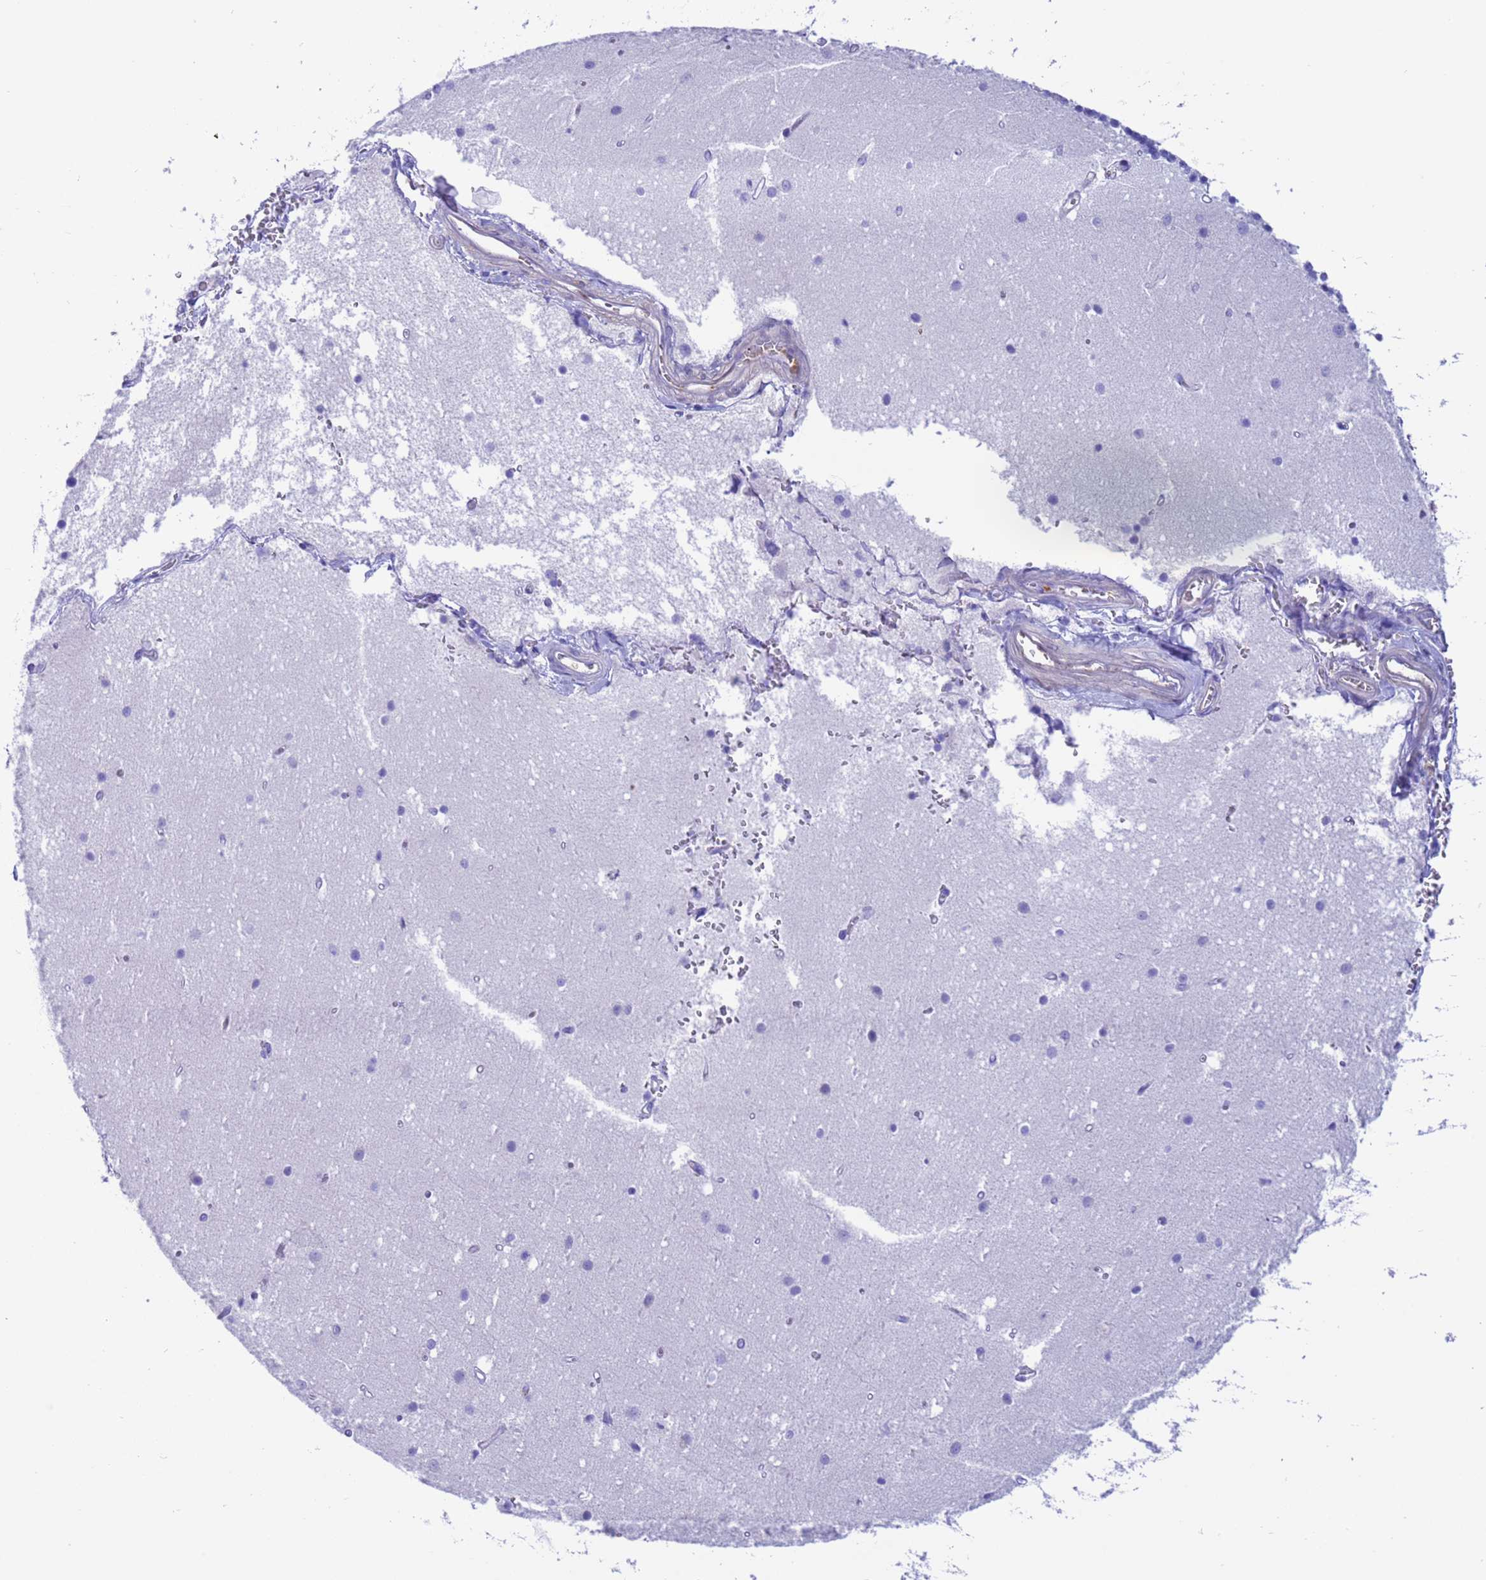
{"staining": {"intensity": "negative", "quantity": "none", "location": "none"}, "tissue": "cerebellum", "cell_type": "Cells in granular layer", "image_type": "normal", "snomed": [{"axis": "morphology", "description": "Normal tissue, NOS"}, {"axis": "topography", "description": "Cerebellum"}], "caption": "Cerebellum was stained to show a protein in brown. There is no significant staining in cells in granular layer. (Stains: DAB (3,3'-diaminobenzidine) immunohistochemistry with hematoxylin counter stain, Microscopy: brightfield microscopy at high magnification).", "gene": "C6orf47", "patient": {"sex": "male", "age": 54}}